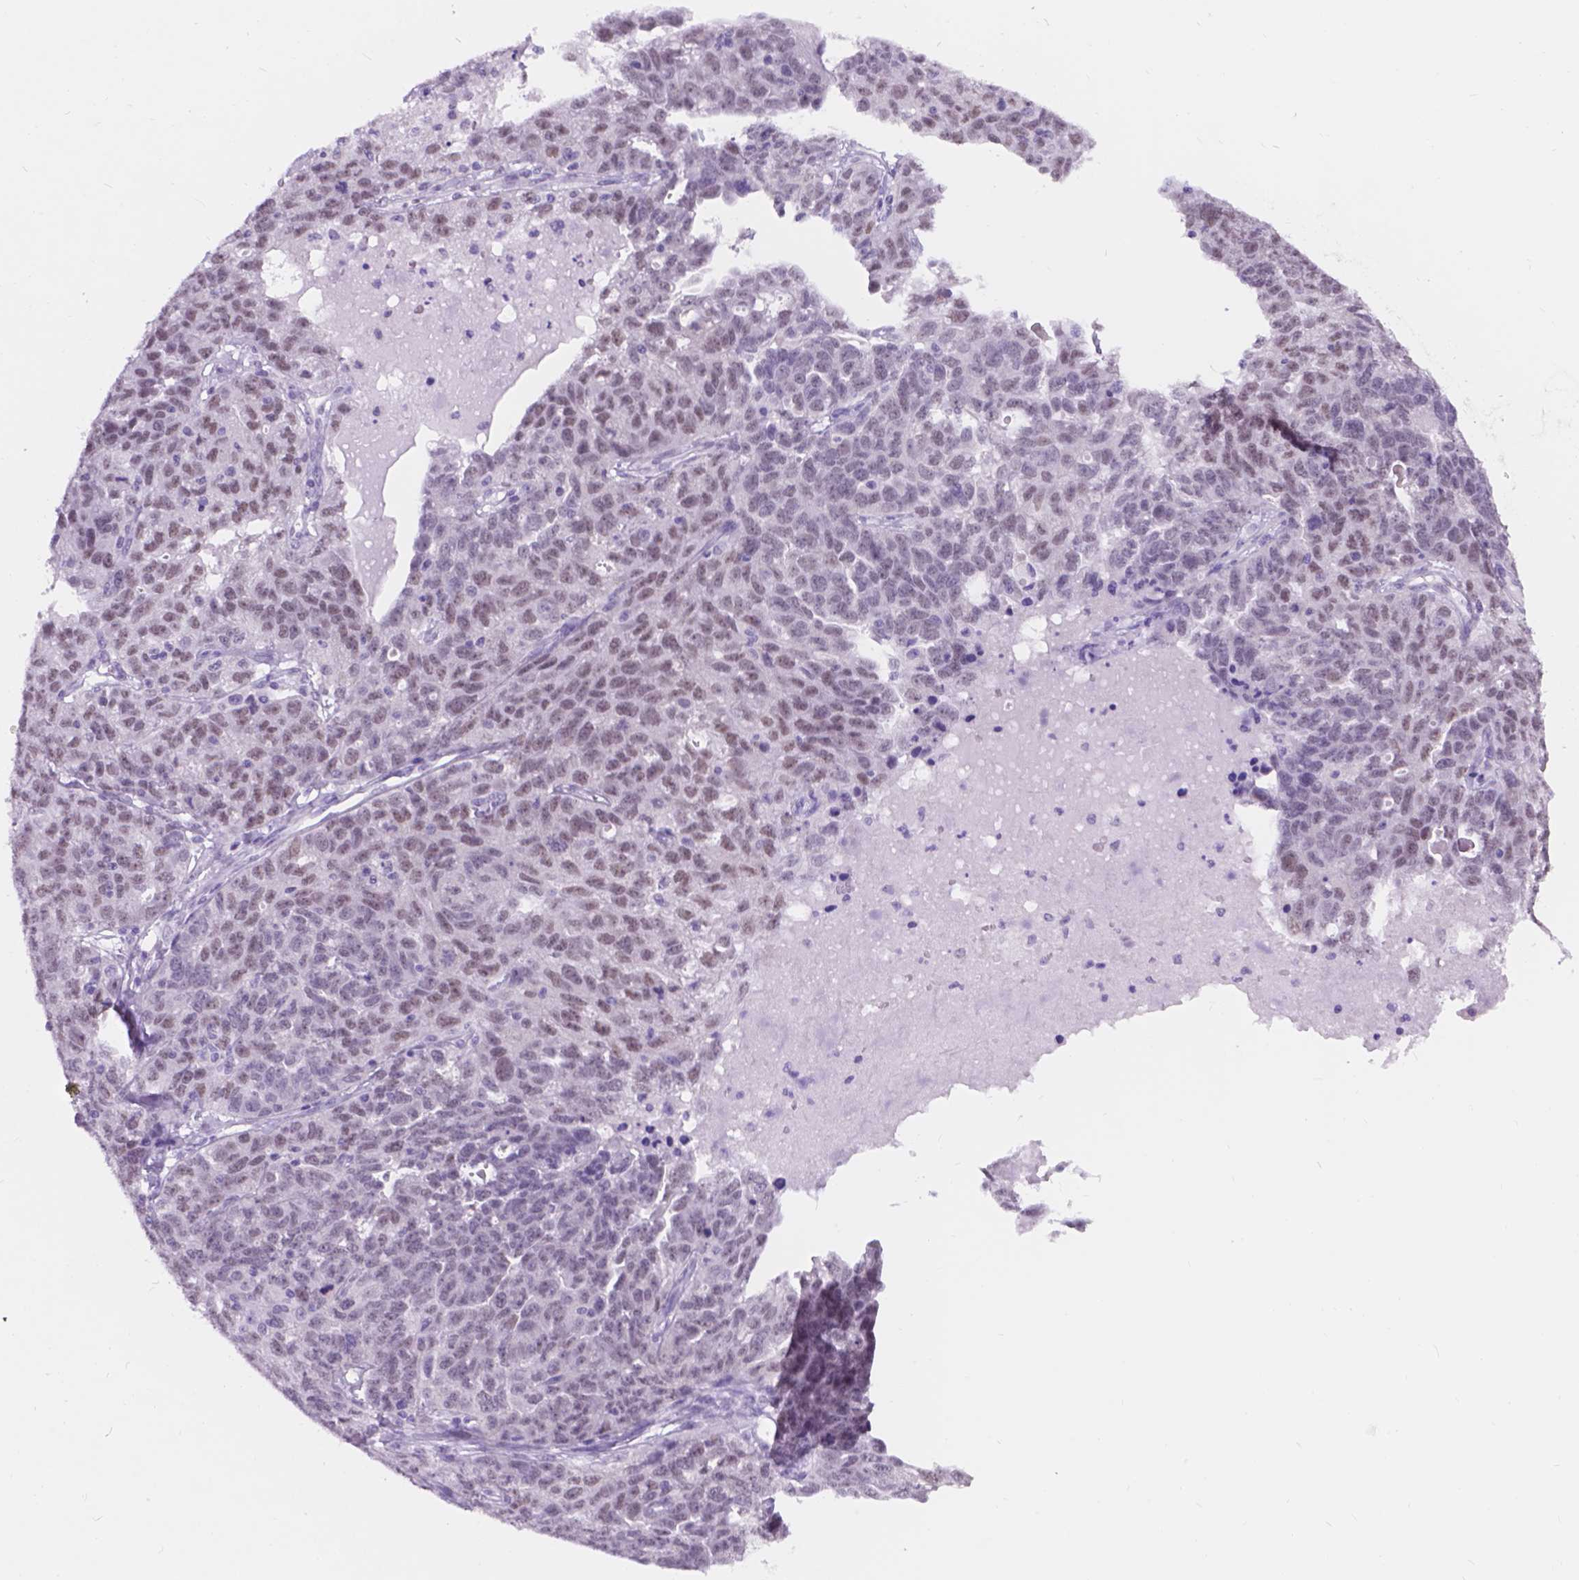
{"staining": {"intensity": "weak", "quantity": "25%-75%", "location": "nuclear"}, "tissue": "ovarian cancer", "cell_type": "Tumor cells", "image_type": "cancer", "snomed": [{"axis": "morphology", "description": "Cystadenocarcinoma, serous, NOS"}, {"axis": "topography", "description": "Ovary"}], "caption": "A low amount of weak nuclear positivity is appreciated in approximately 25%-75% of tumor cells in ovarian cancer (serous cystadenocarcinoma) tissue.", "gene": "DCC", "patient": {"sex": "female", "age": 71}}